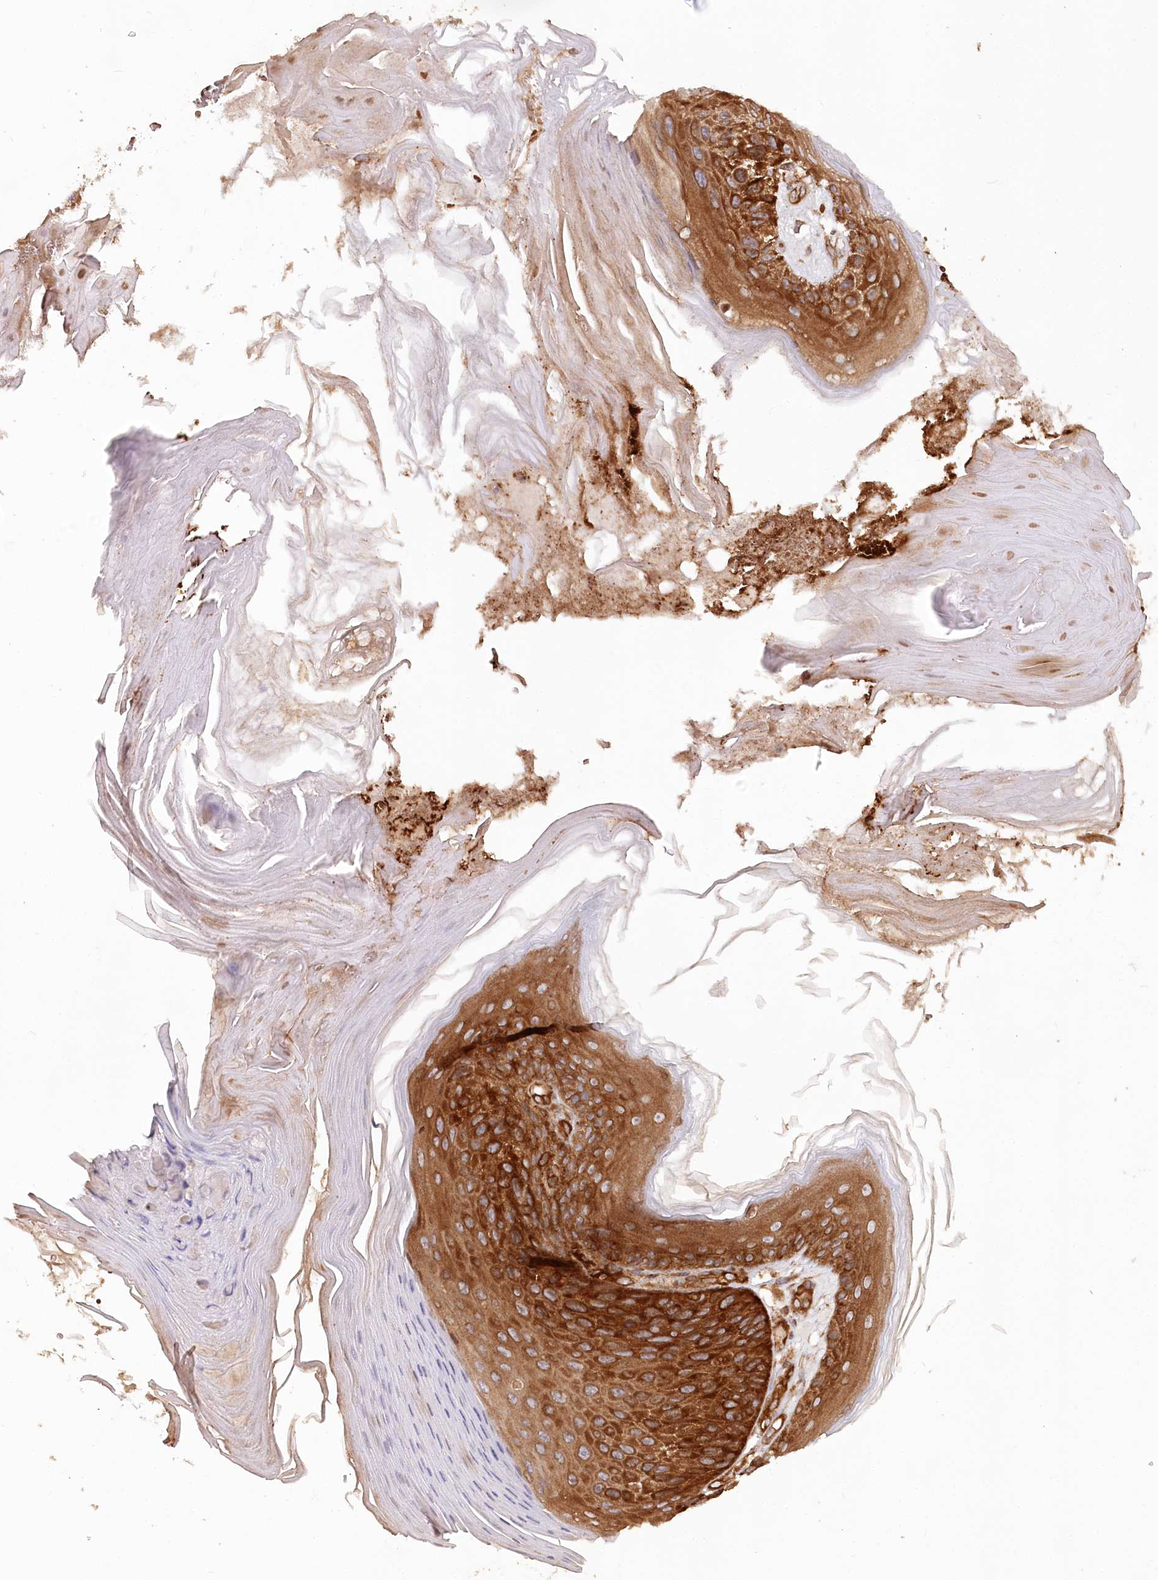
{"staining": {"intensity": "strong", "quantity": ">75%", "location": "cytoplasmic/membranous"}, "tissue": "skin cancer", "cell_type": "Tumor cells", "image_type": "cancer", "snomed": [{"axis": "morphology", "description": "Squamous cell carcinoma, NOS"}, {"axis": "topography", "description": "Skin"}], "caption": "Protein staining of skin cancer (squamous cell carcinoma) tissue exhibits strong cytoplasmic/membranous positivity in approximately >75% of tumor cells.", "gene": "PAIP2", "patient": {"sex": "female", "age": 88}}